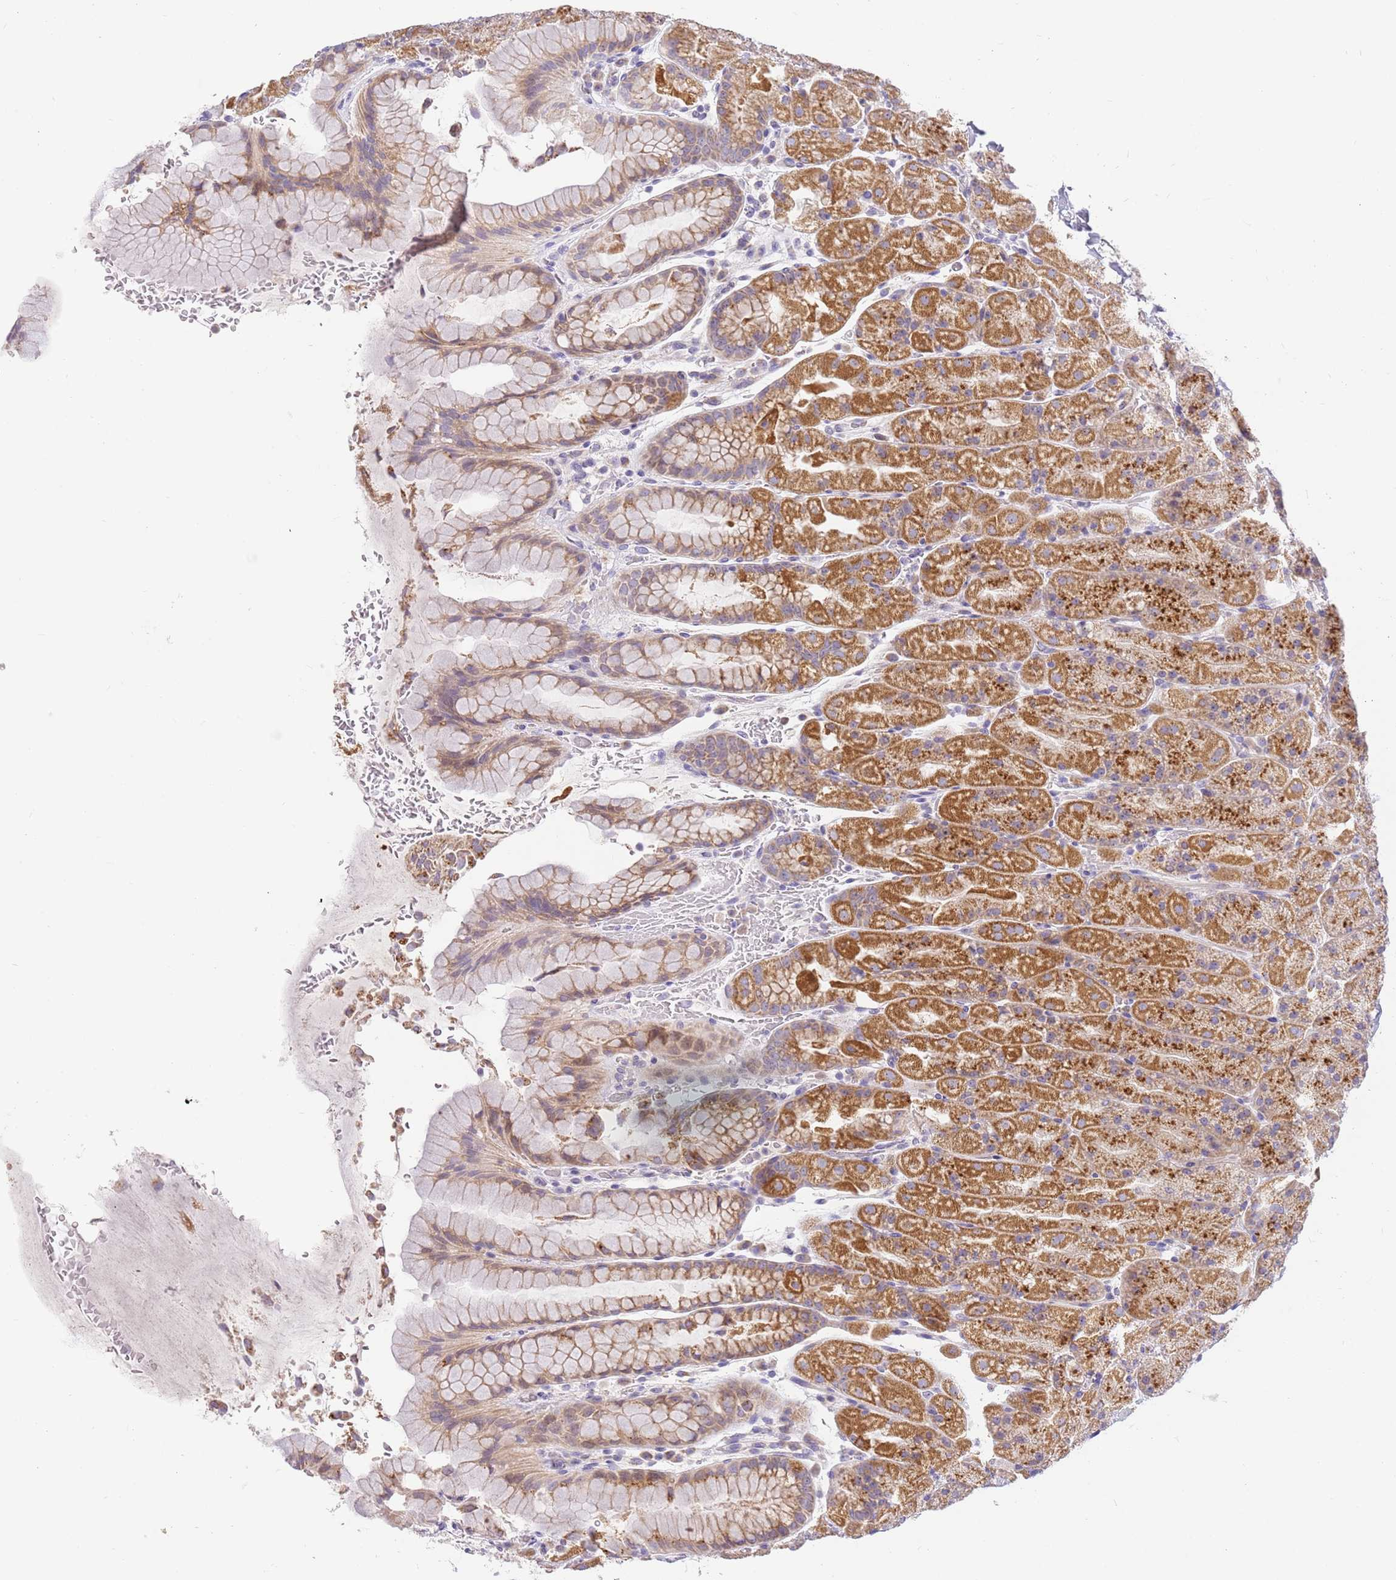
{"staining": {"intensity": "strong", "quantity": ">75%", "location": "cytoplasmic/membranous"}, "tissue": "stomach", "cell_type": "Glandular cells", "image_type": "normal", "snomed": [{"axis": "morphology", "description": "Normal tissue, NOS"}, {"axis": "topography", "description": "Stomach, upper"}, {"axis": "topography", "description": "Stomach, lower"}], "caption": "Protein expression analysis of benign stomach reveals strong cytoplasmic/membranous positivity in about >75% of glandular cells. Using DAB (3,3'-diaminobenzidine) (brown) and hematoxylin (blue) stains, captured at high magnification using brightfield microscopy.", "gene": "DNAJA3", "patient": {"sex": "male", "age": 67}}